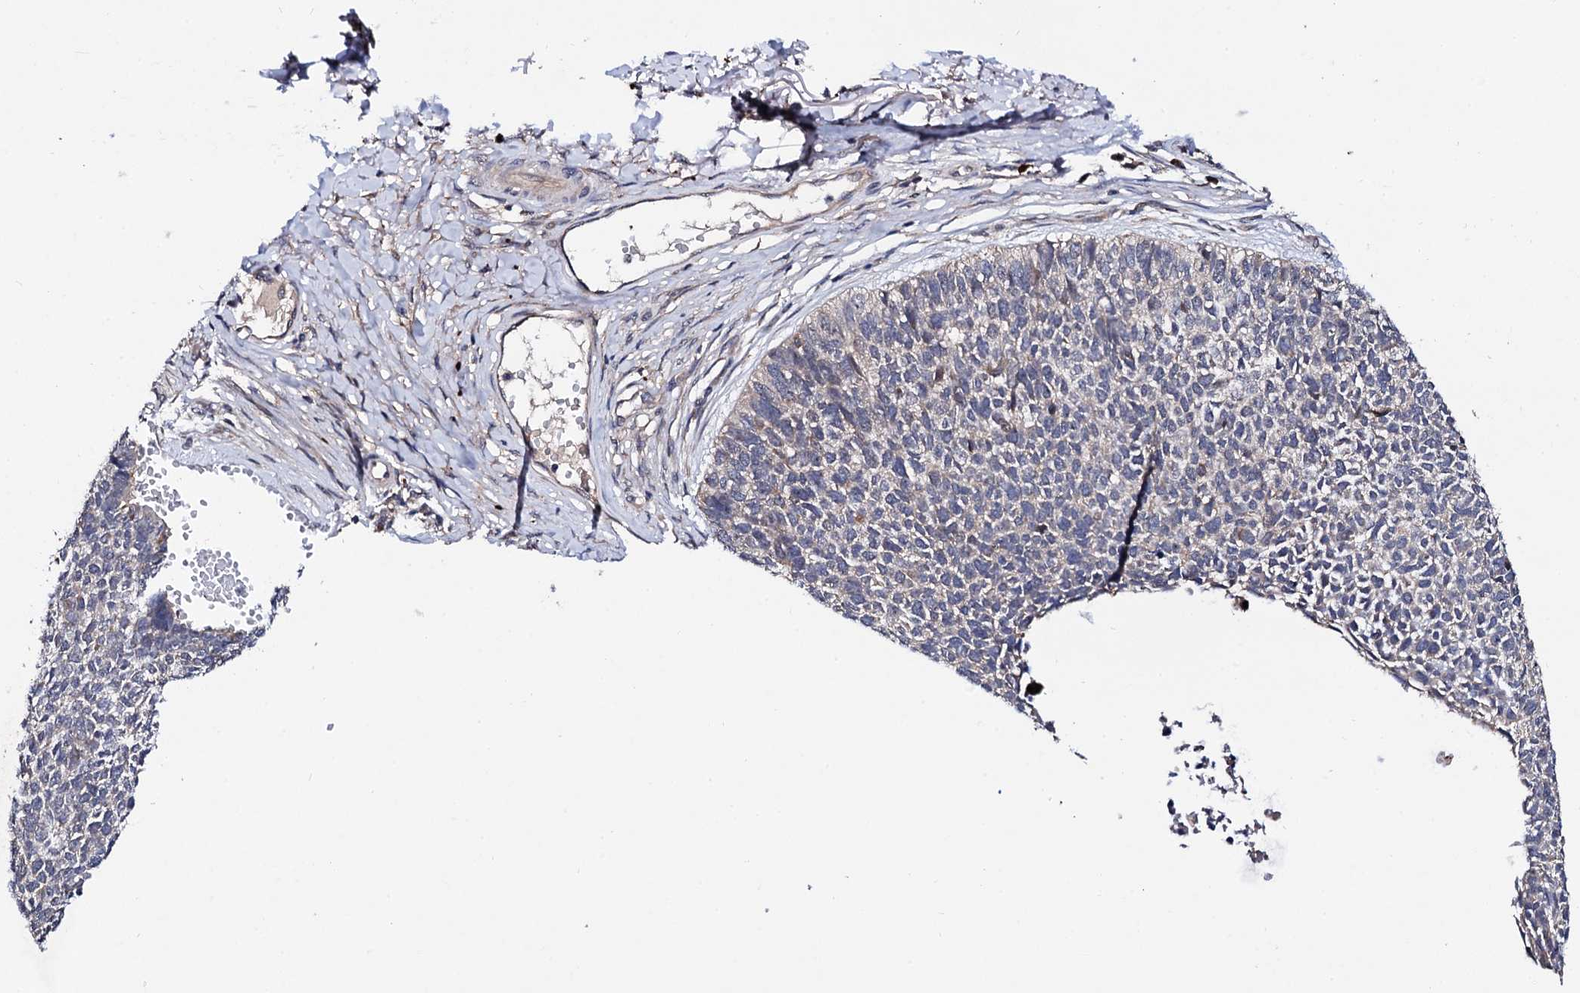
{"staining": {"intensity": "negative", "quantity": "none", "location": "none"}, "tissue": "skin cancer", "cell_type": "Tumor cells", "image_type": "cancer", "snomed": [{"axis": "morphology", "description": "Basal cell carcinoma"}, {"axis": "topography", "description": "Skin"}], "caption": "Basal cell carcinoma (skin) was stained to show a protein in brown. There is no significant staining in tumor cells.", "gene": "IP6K1", "patient": {"sex": "female", "age": 84}}